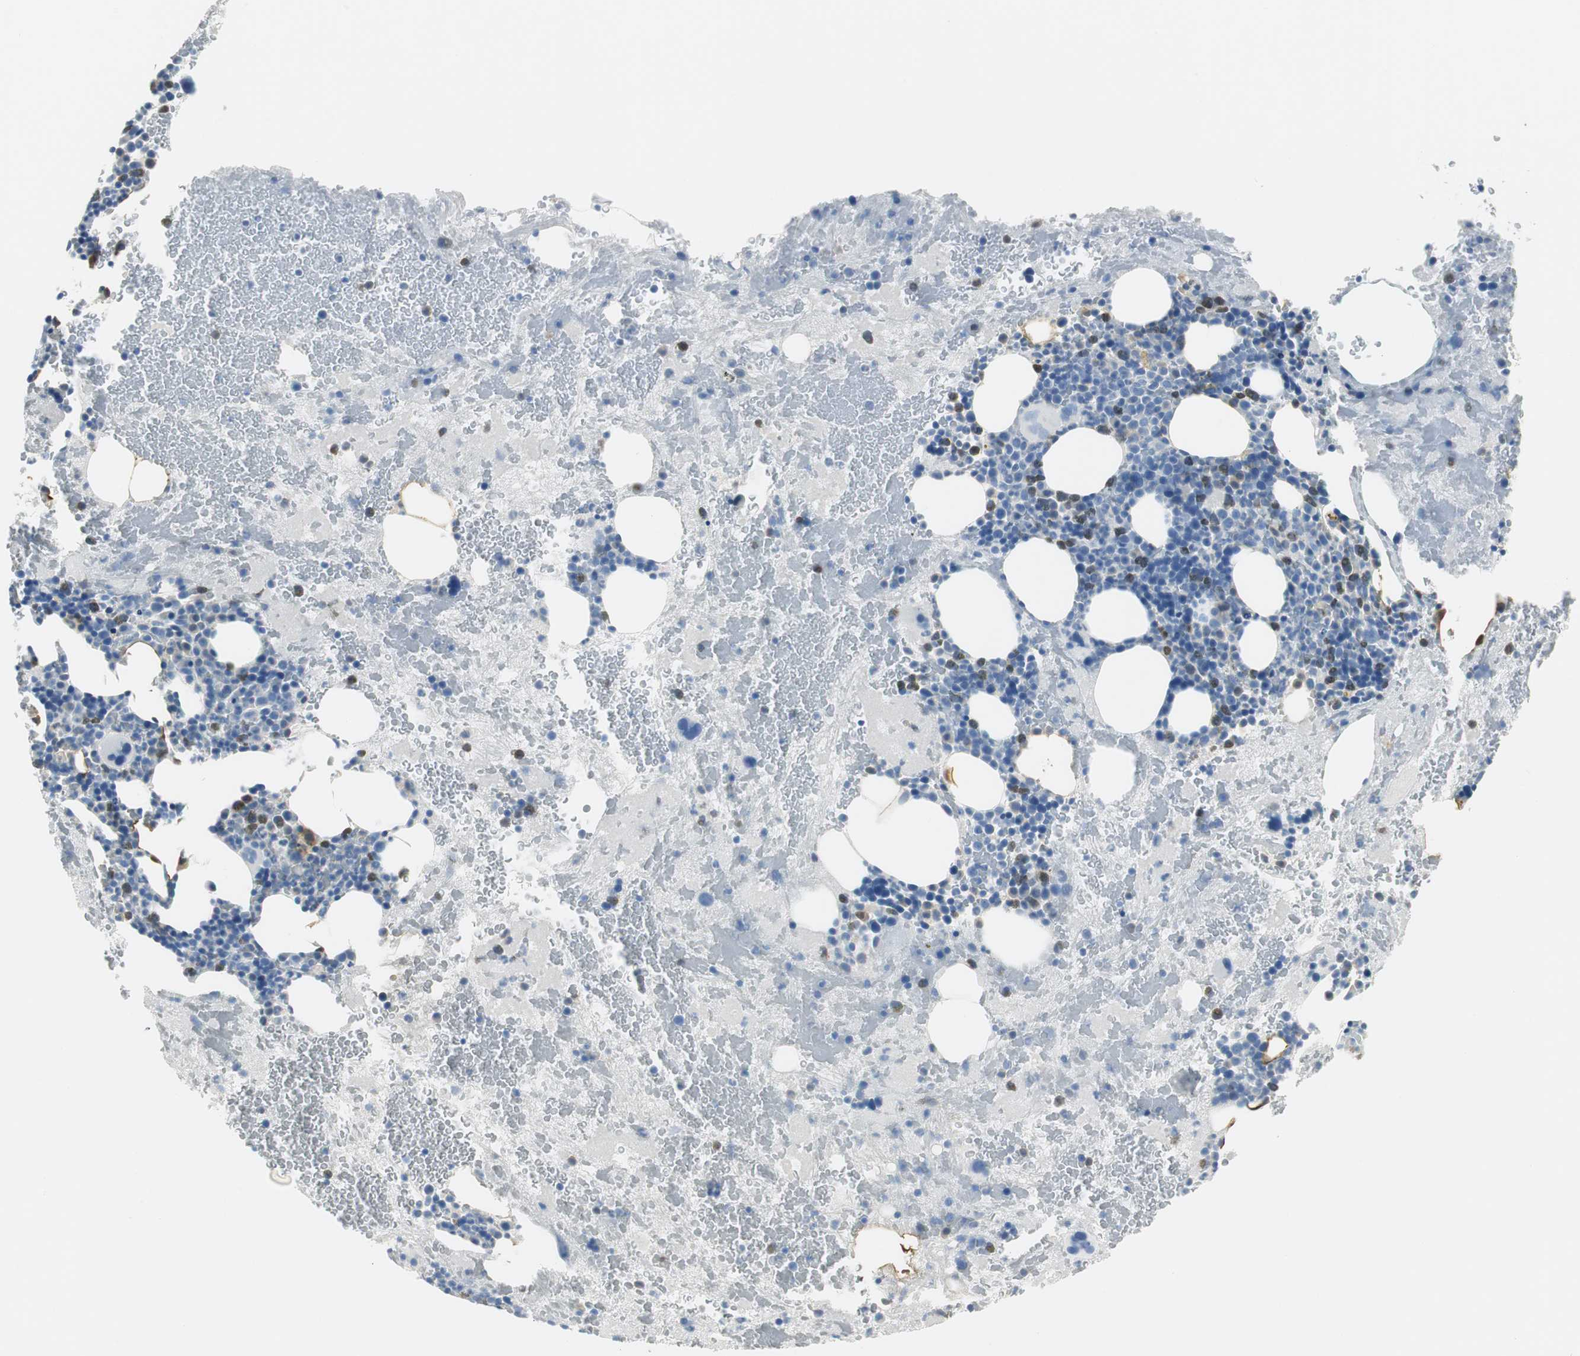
{"staining": {"intensity": "moderate", "quantity": "<25%", "location": "cytoplasmic/membranous,nuclear"}, "tissue": "bone marrow", "cell_type": "Hematopoietic cells", "image_type": "normal", "snomed": [{"axis": "morphology", "description": "Normal tissue, NOS"}, {"axis": "topography", "description": "Bone marrow"}], "caption": "High-magnification brightfield microscopy of normal bone marrow stained with DAB (3,3'-diaminobenzidine) (brown) and counterstained with hematoxylin (blue). hematopoietic cells exhibit moderate cytoplasmic/membranous,nuclear staining is appreciated in approximately<25% of cells. (DAB IHC with brightfield microscopy, high magnification).", "gene": "FBP1", "patient": {"sex": "male", "age": 76}}